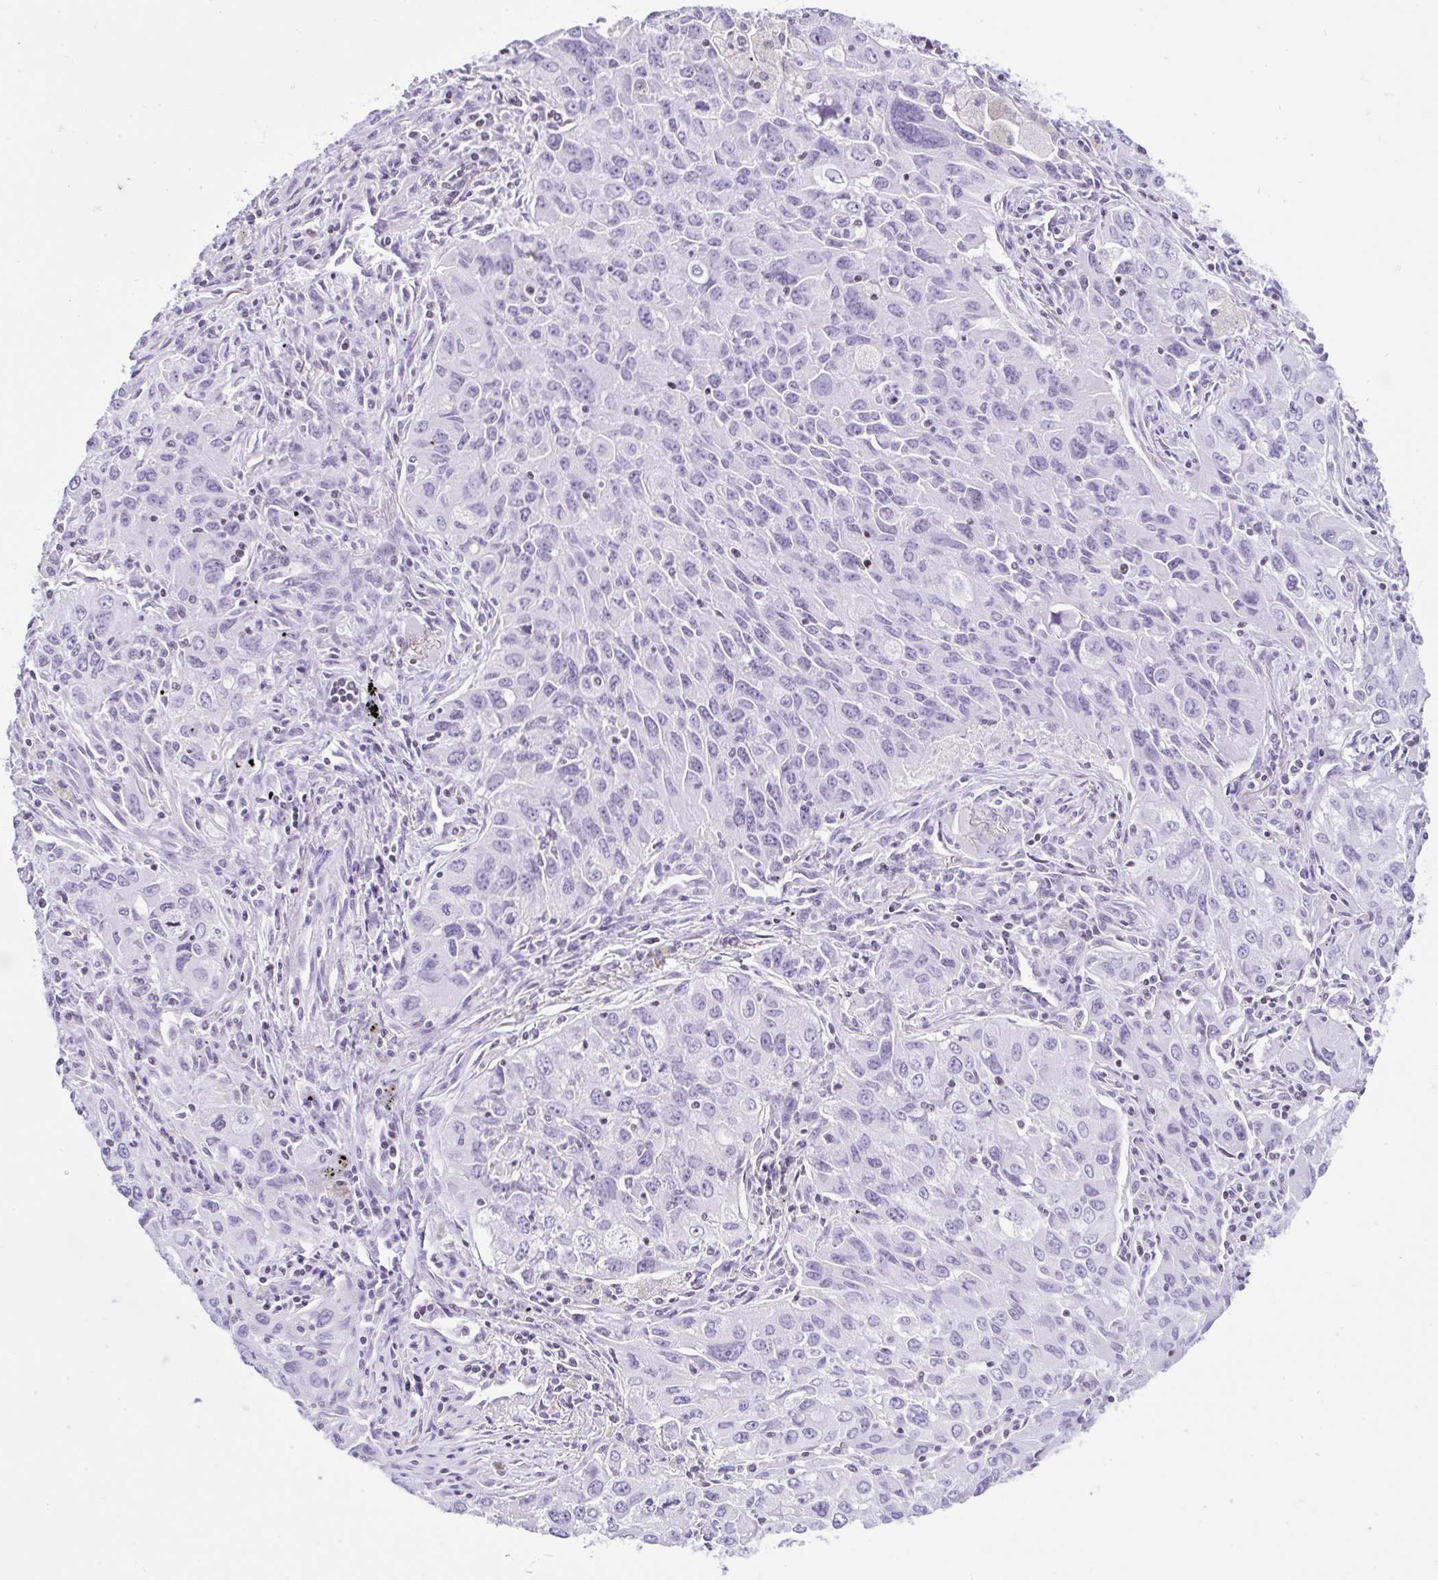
{"staining": {"intensity": "negative", "quantity": "none", "location": "none"}, "tissue": "lung cancer", "cell_type": "Tumor cells", "image_type": "cancer", "snomed": [{"axis": "morphology", "description": "Adenocarcinoma, NOS"}, {"axis": "morphology", "description": "Adenocarcinoma, metastatic, NOS"}, {"axis": "topography", "description": "Lymph node"}, {"axis": "topography", "description": "Lung"}], "caption": "Lung cancer was stained to show a protein in brown. There is no significant positivity in tumor cells. (DAB immunohistochemistry (IHC), high magnification).", "gene": "KRT27", "patient": {"sex": "female", "age": 42}}